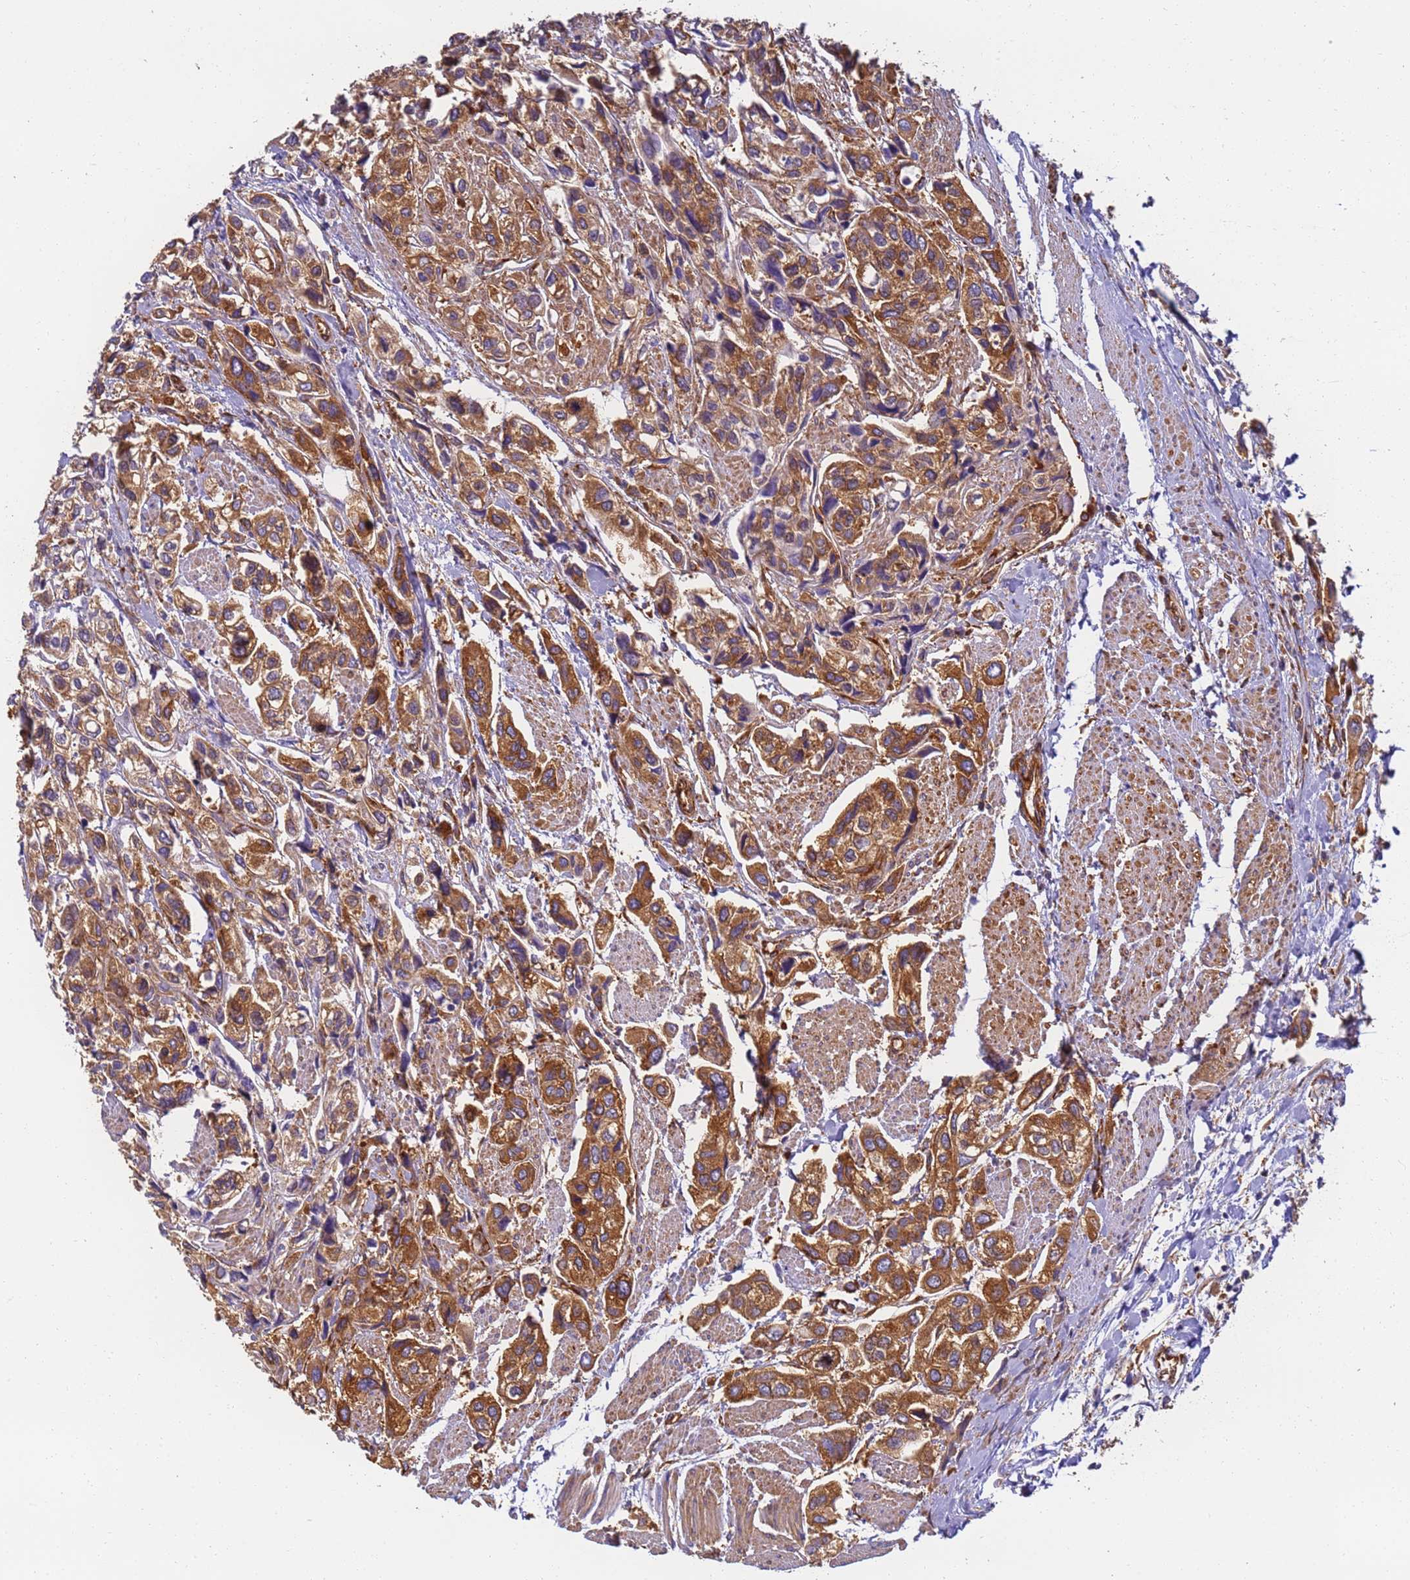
{"staining": {"intensity": "moderate", "quantity": ">75%", "location": "cytoplasmic/membranous"}, "tissue": "urothelial cancer", "cell_type": "Tumor cells", "image_type": "cancer", "snomed": [{"axis": "morphology", "description": "Urothelial carcinoma, High grade"}, {"axis": "topography", "description": "Urinary bladder"}], "caption": "DAB immunohistochemical staining of human urothelial cancer reveals moderate cytoplasmic/membranous protein expression in approximately >75% of tumor cells.", "gene": "DYNC1I2", "patient": {"sex": "male", "age": 67}}